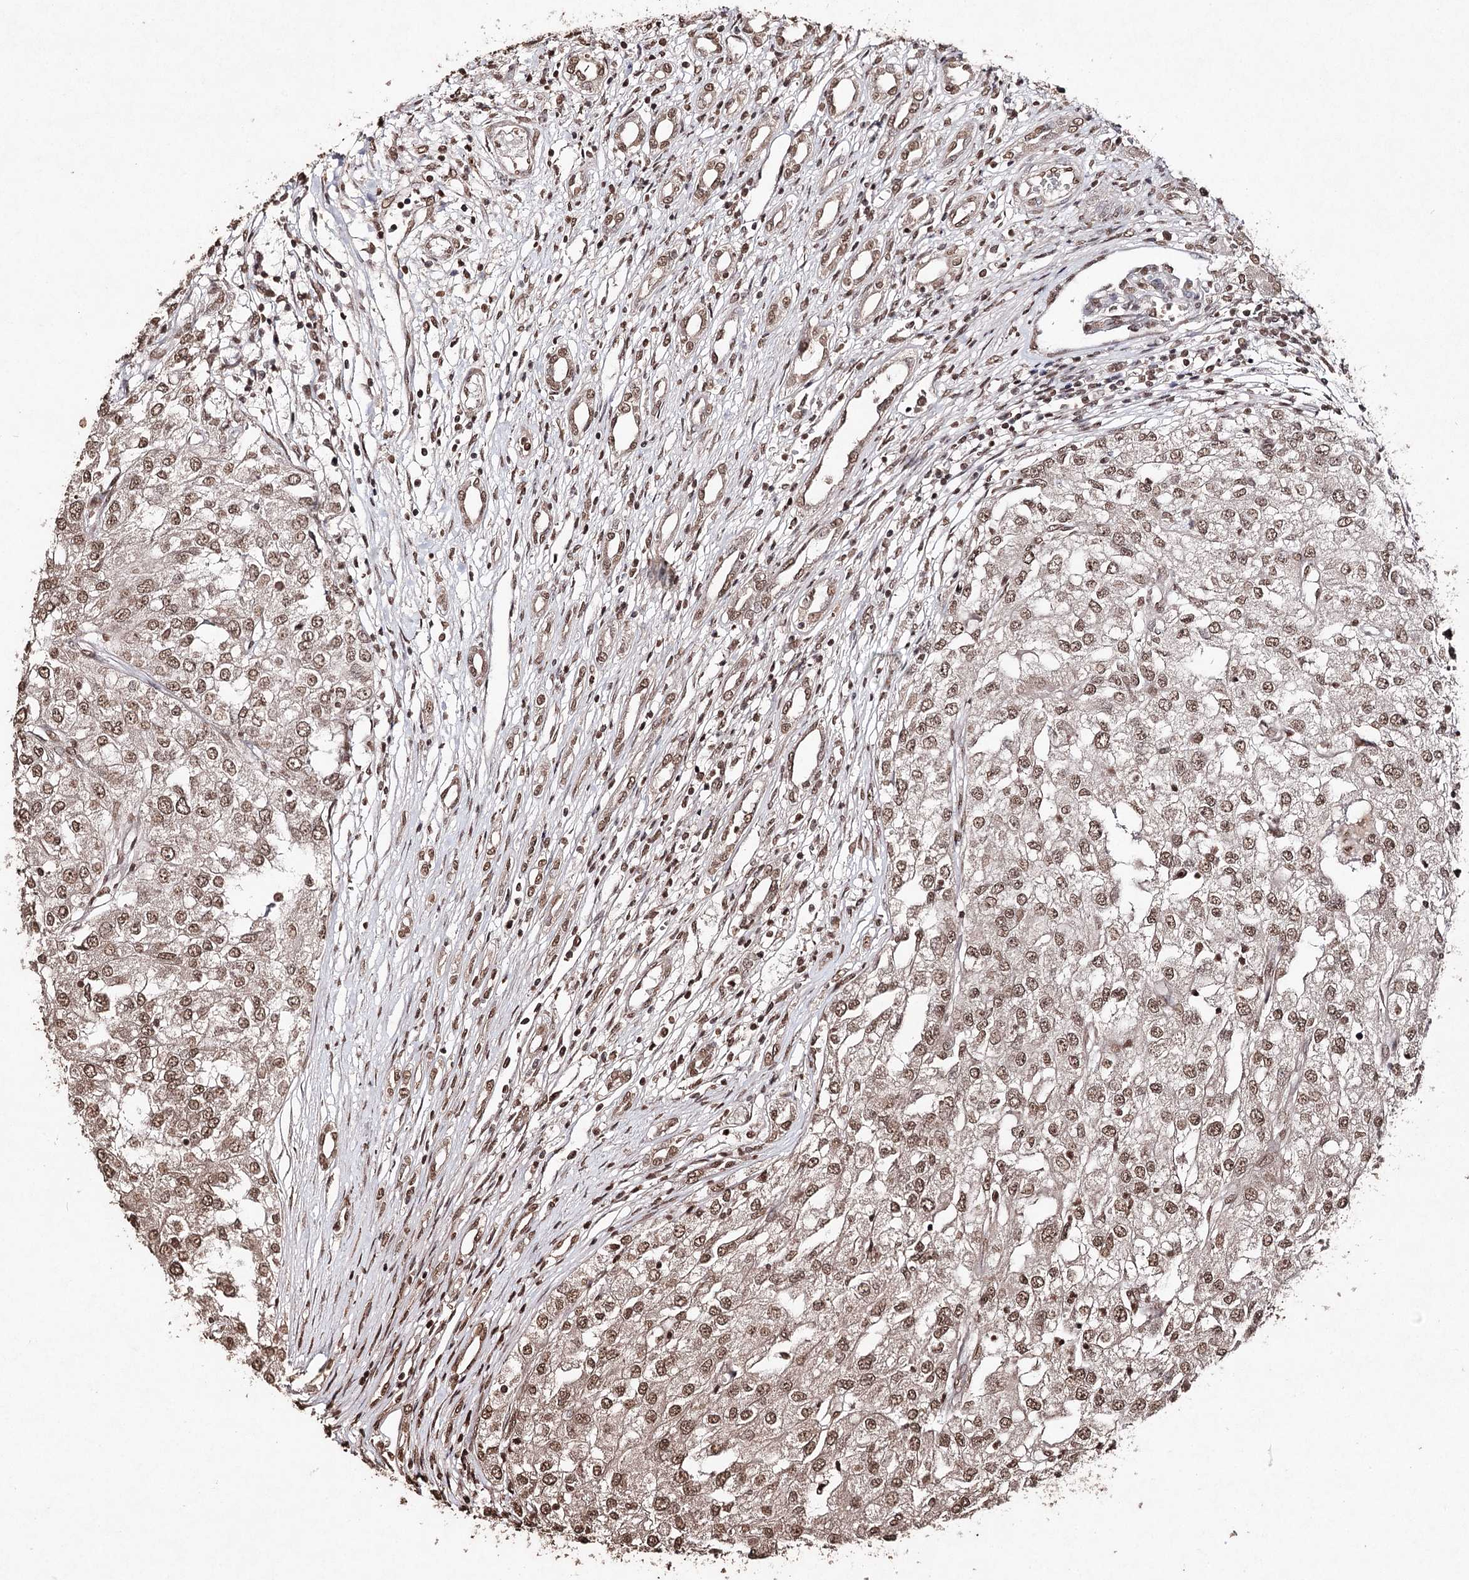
{"staining": {"intensity": "moderate", "quantity": ">75%", "location": "nuclear"}, "tissue": "renal cancer", "cell_type": "Tumor cells", "image_type": "cancer", "snomed": [{"axis": "morphology", "description": "Adenocarcinoma, NOS"}, {"axis": "topography", "description": "Kidney"}], "caption": "Tumor cells demonstrate moderate nuclear positivity in approximately >75% of cells in adenocarcinoma (renal). (Brightfield microscopy of DAB IHC at high magnification).", "gene": "ATG14", "patient": {"sex": "female", "age": 54}}